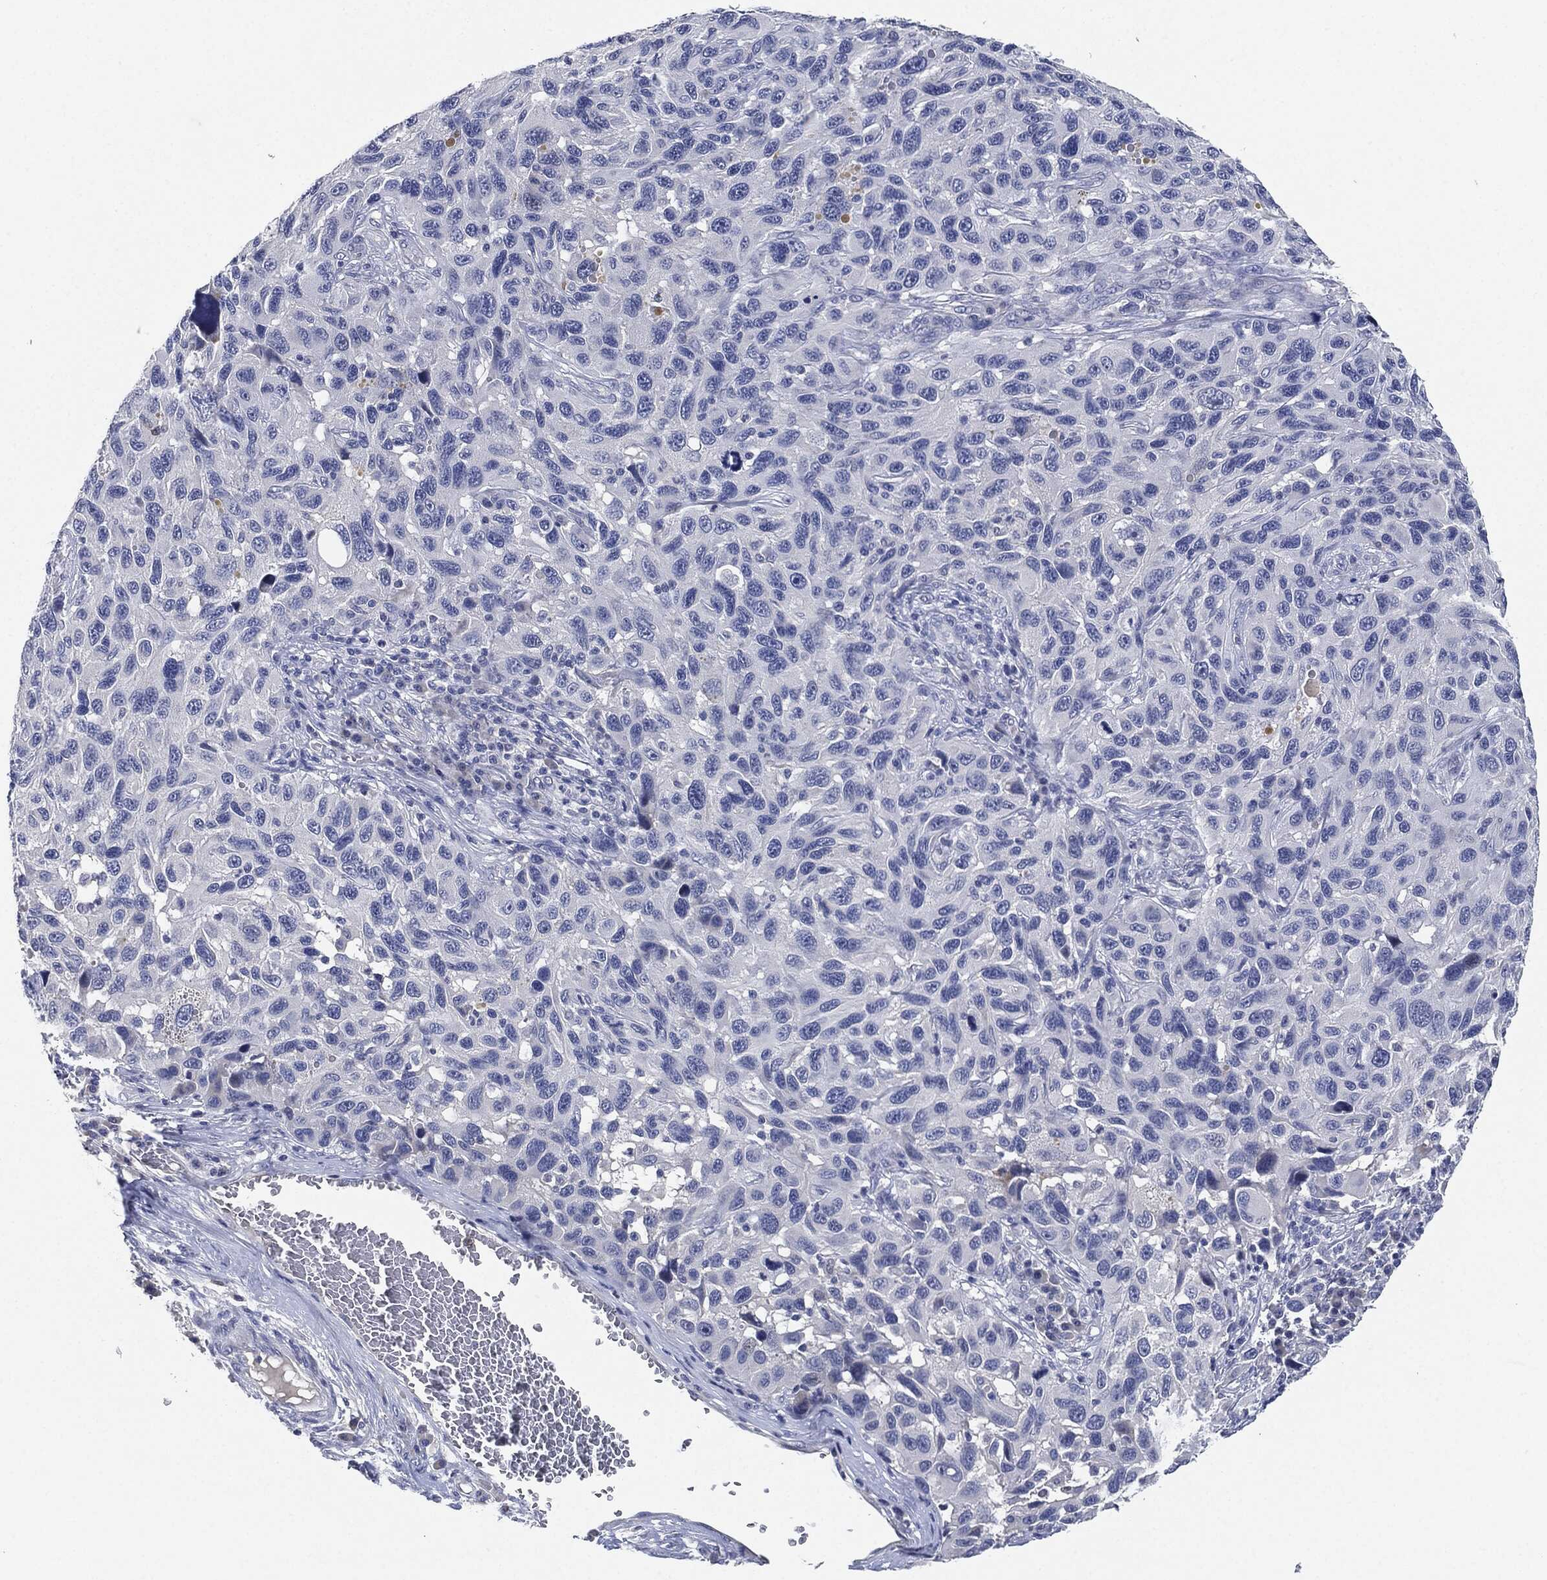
{"staining": {"intensity": "negative", "quantity": "none", "location": "none"}, "tissue": "melanoma", "cell_type": "Tumor cells", "image_type": "cancer", "snomed": [{"axis": "morphology", "description": "Malignant melanoma, NOS"}, {"axis": "topography", "description": "Skin"}], "caption": "Tumor cells show no significant staining in melanoma. (DAB (3,3'-diaminobenzidine) IHC with hematoxylin counter stain).", "gene": "NTRK1", "patient": {"sex": "male", "age": 53}}